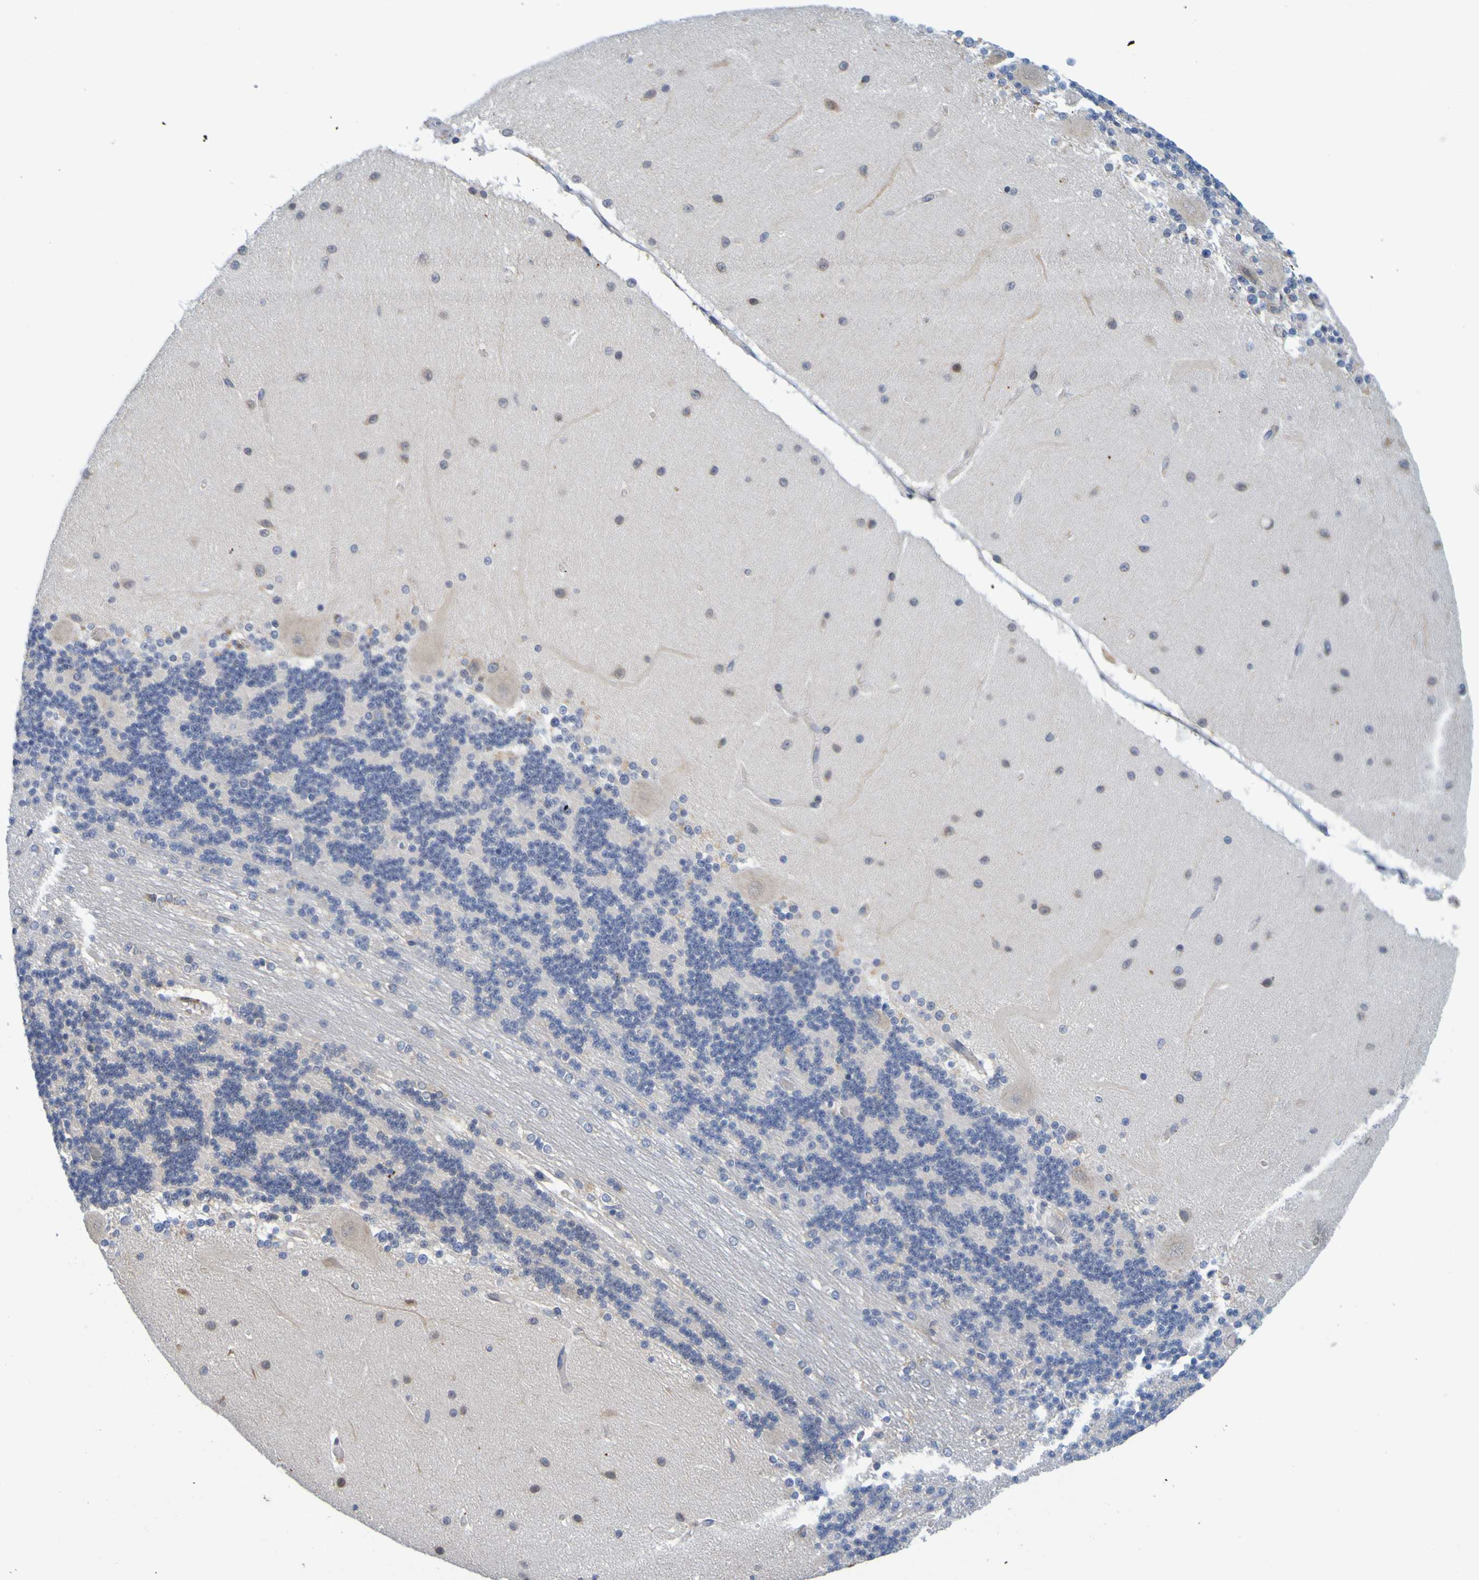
{"staining": {"intensity": "negative", "quantity": "none", "location": "none"}, "tissue": "cerebellum", "cell_type": "Cells in granular layer", "image_type": "normal", "snomed": [{"axis": "morphology", "description": "Normal tissue, NOS"}, {"axis": "topography", "description": "Cerebellum"}], "caption": "This is a micrograph of immunohistochemistry (IHC) staining of normal cerebellum, which shows no positivity in cells in granular layer. (Stains: DAB IHC with hematoxylin counter stain, Microscopy: brightfield microscopy at high magnification).", "gene": "SIL1", "patient": {"sex": "female", "age": 54}}